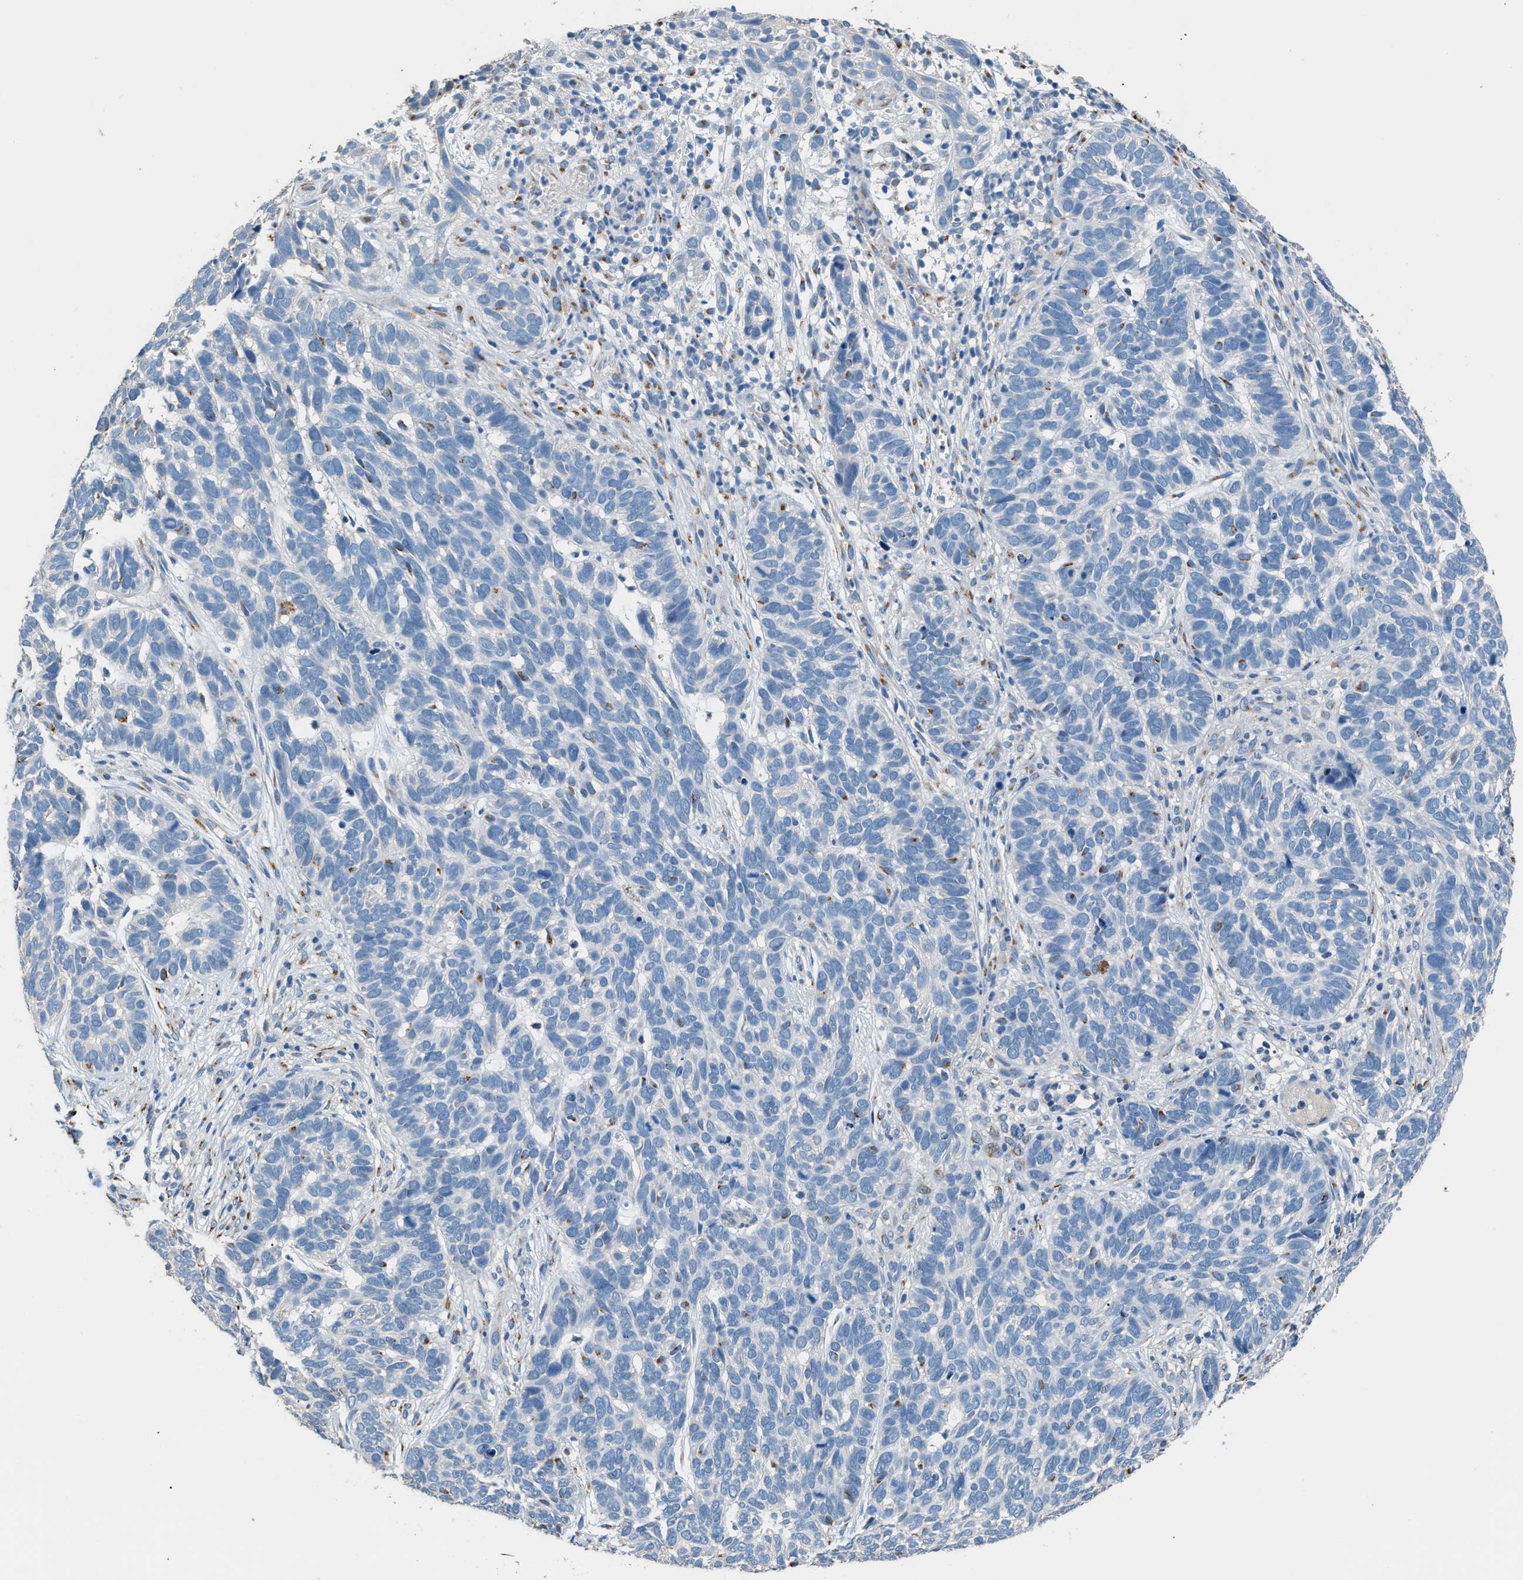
{"staining": {"intensity": "negative", "quantity": "none", "location": "none"}, "tissue": "skin cancer", "cell_type": "Tumor cells", "image_type": "cancer", "snomed": [{"axis": "morphology", "description": "Basal cell carcinoma"}, {"axis": "topography", "description": "Skin"}], "caption": "A photomicrograph of skin cancer (basal cell carcinoma) stained for a protein displays no brown staining in tumor cells. (Immunohistochemistry (ihc), brightfield microscopy, high magnification).", "gene": "GOLM1", "patient": {"sex": "male", "age": 87}}